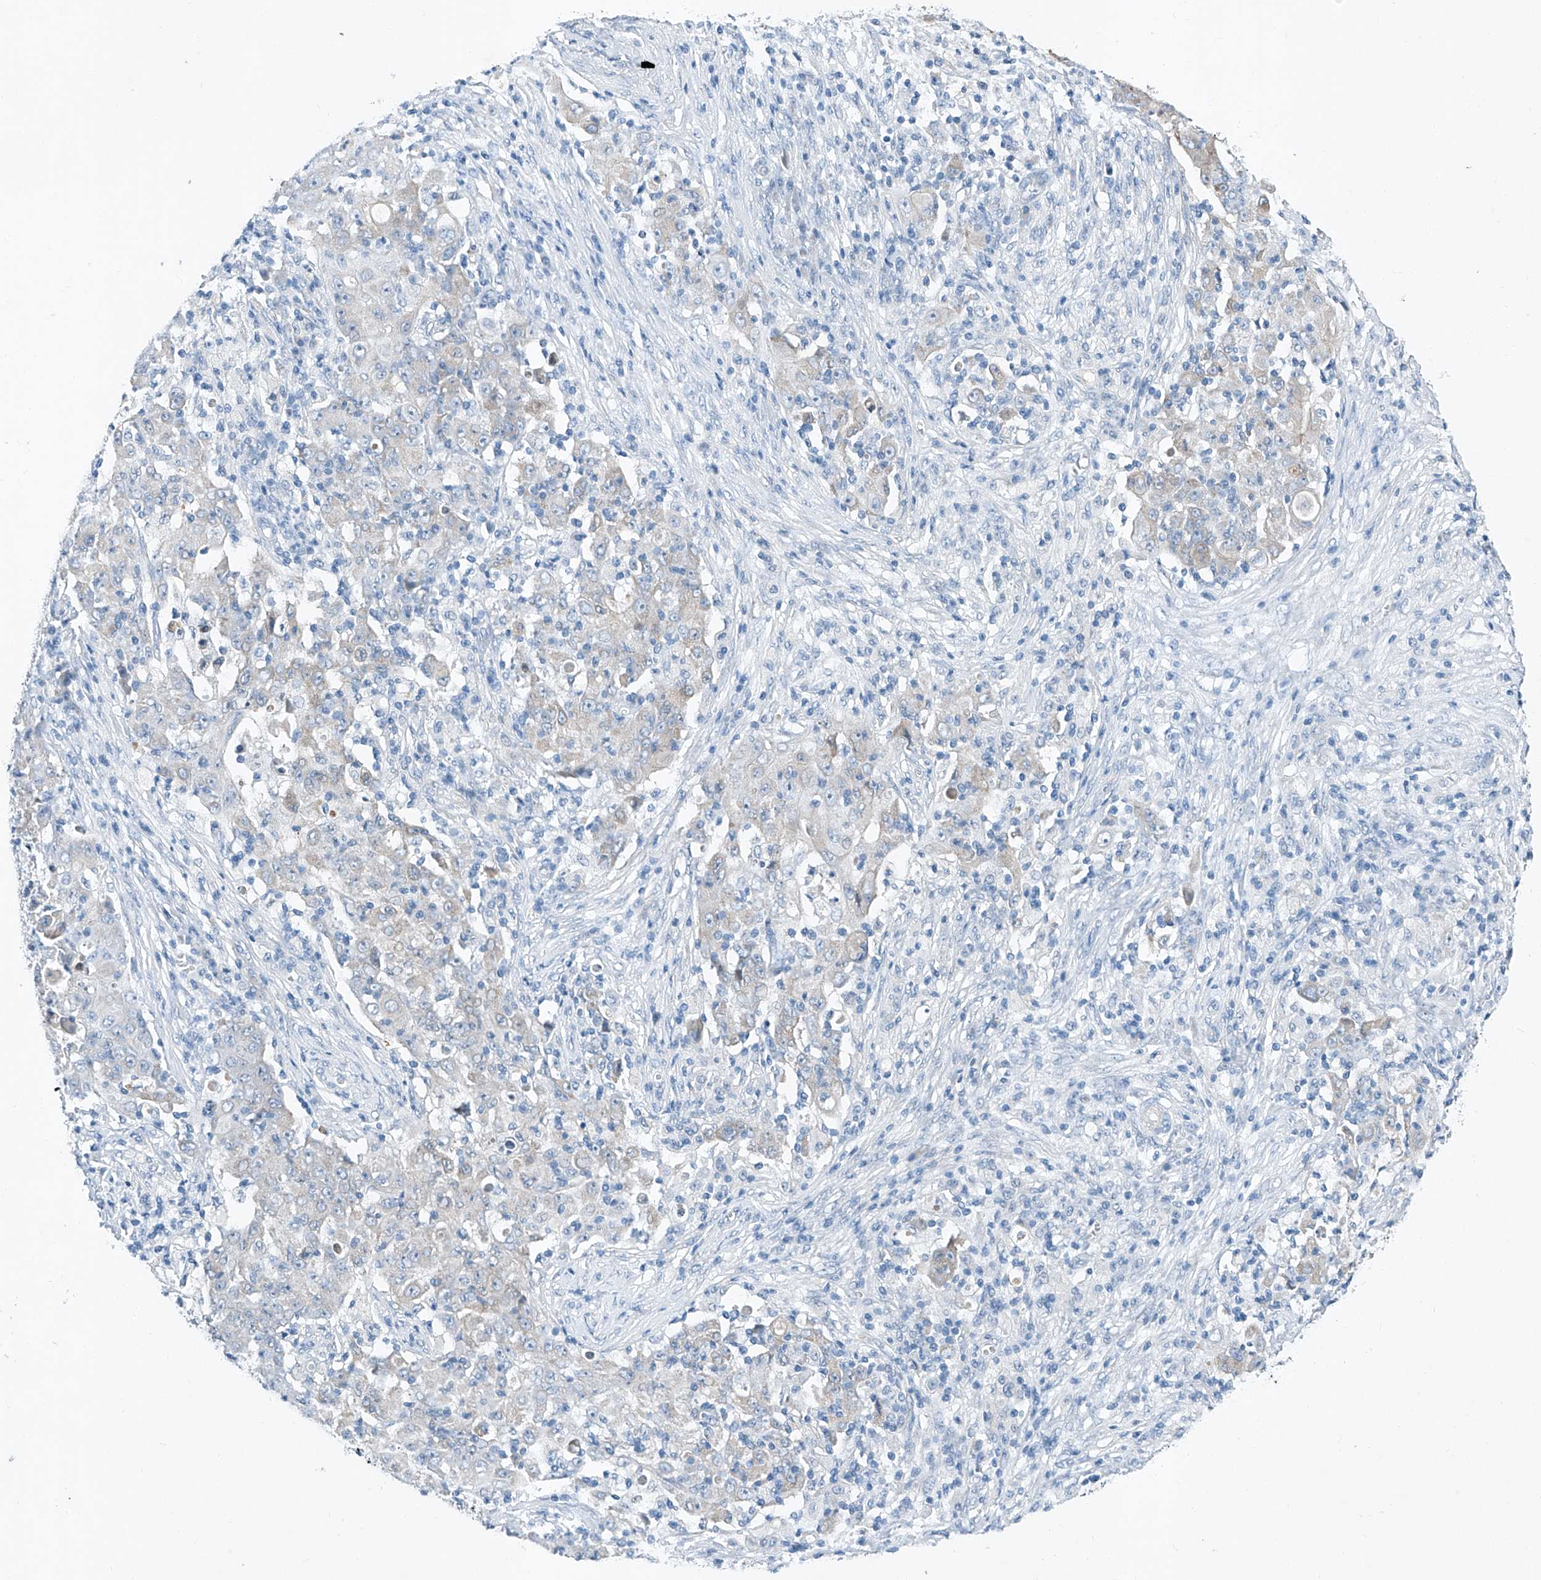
{"staining": {"intensity": "negative", "quantity": "none", "location": "none"}, "tissue": "ovarian cancer", "cell_type": "Tumor cells", "image_type": "cancer", "snomed": [{"axis": "morphology", "description": "Carcinoma, endometroid"}, {"axis": "topography", "description": "Ovary"}], "caption": "Endometroid carcinoma (ovarian) was stained to show a protein in brown. There is no significant staining in tumor cells.", "gene": "MDGA1", "patient": {"sex": "female", "age": 42}}